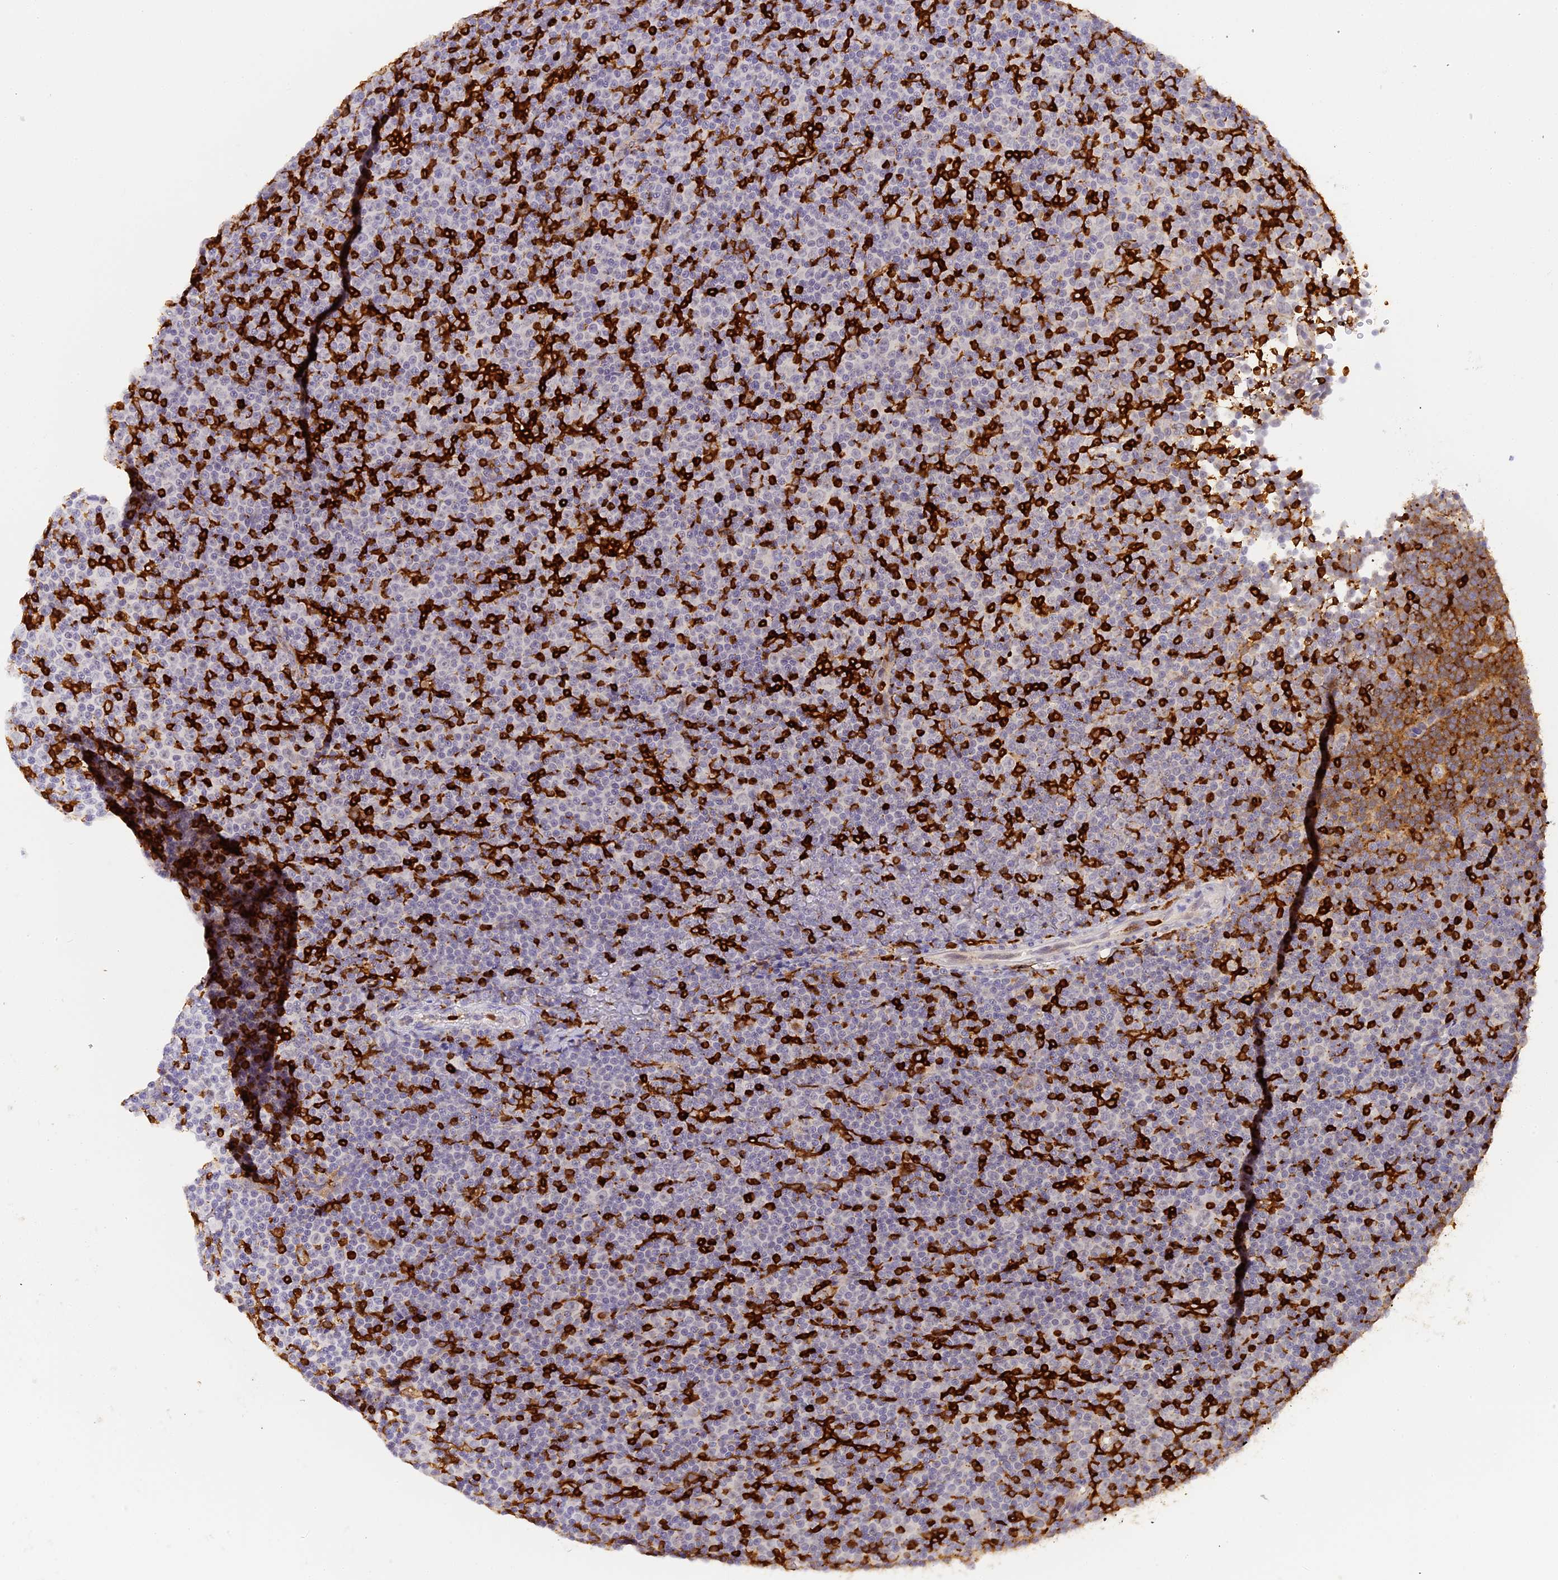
{"staining": {"intensity": "negative", "quantity": "none", "location": "none"}, "tissue": "lymphoma", "cell_type": "Tumor cells", "image_type": "cancer", "snomed": [{"axis": "morphology", "description": "Malignant lymphoma, non-Hodgkin's type, Low grade"}, {"axis": "topography", "description": "Lymph node"}], "caption": "Low-grade malignant lymphoma, non-Hodgkin's type was stained to show a protein in brown. There is no significant expression in tumor cells.", "gene": "FYB1", "patient": {"sex": "female", "age": 67}}